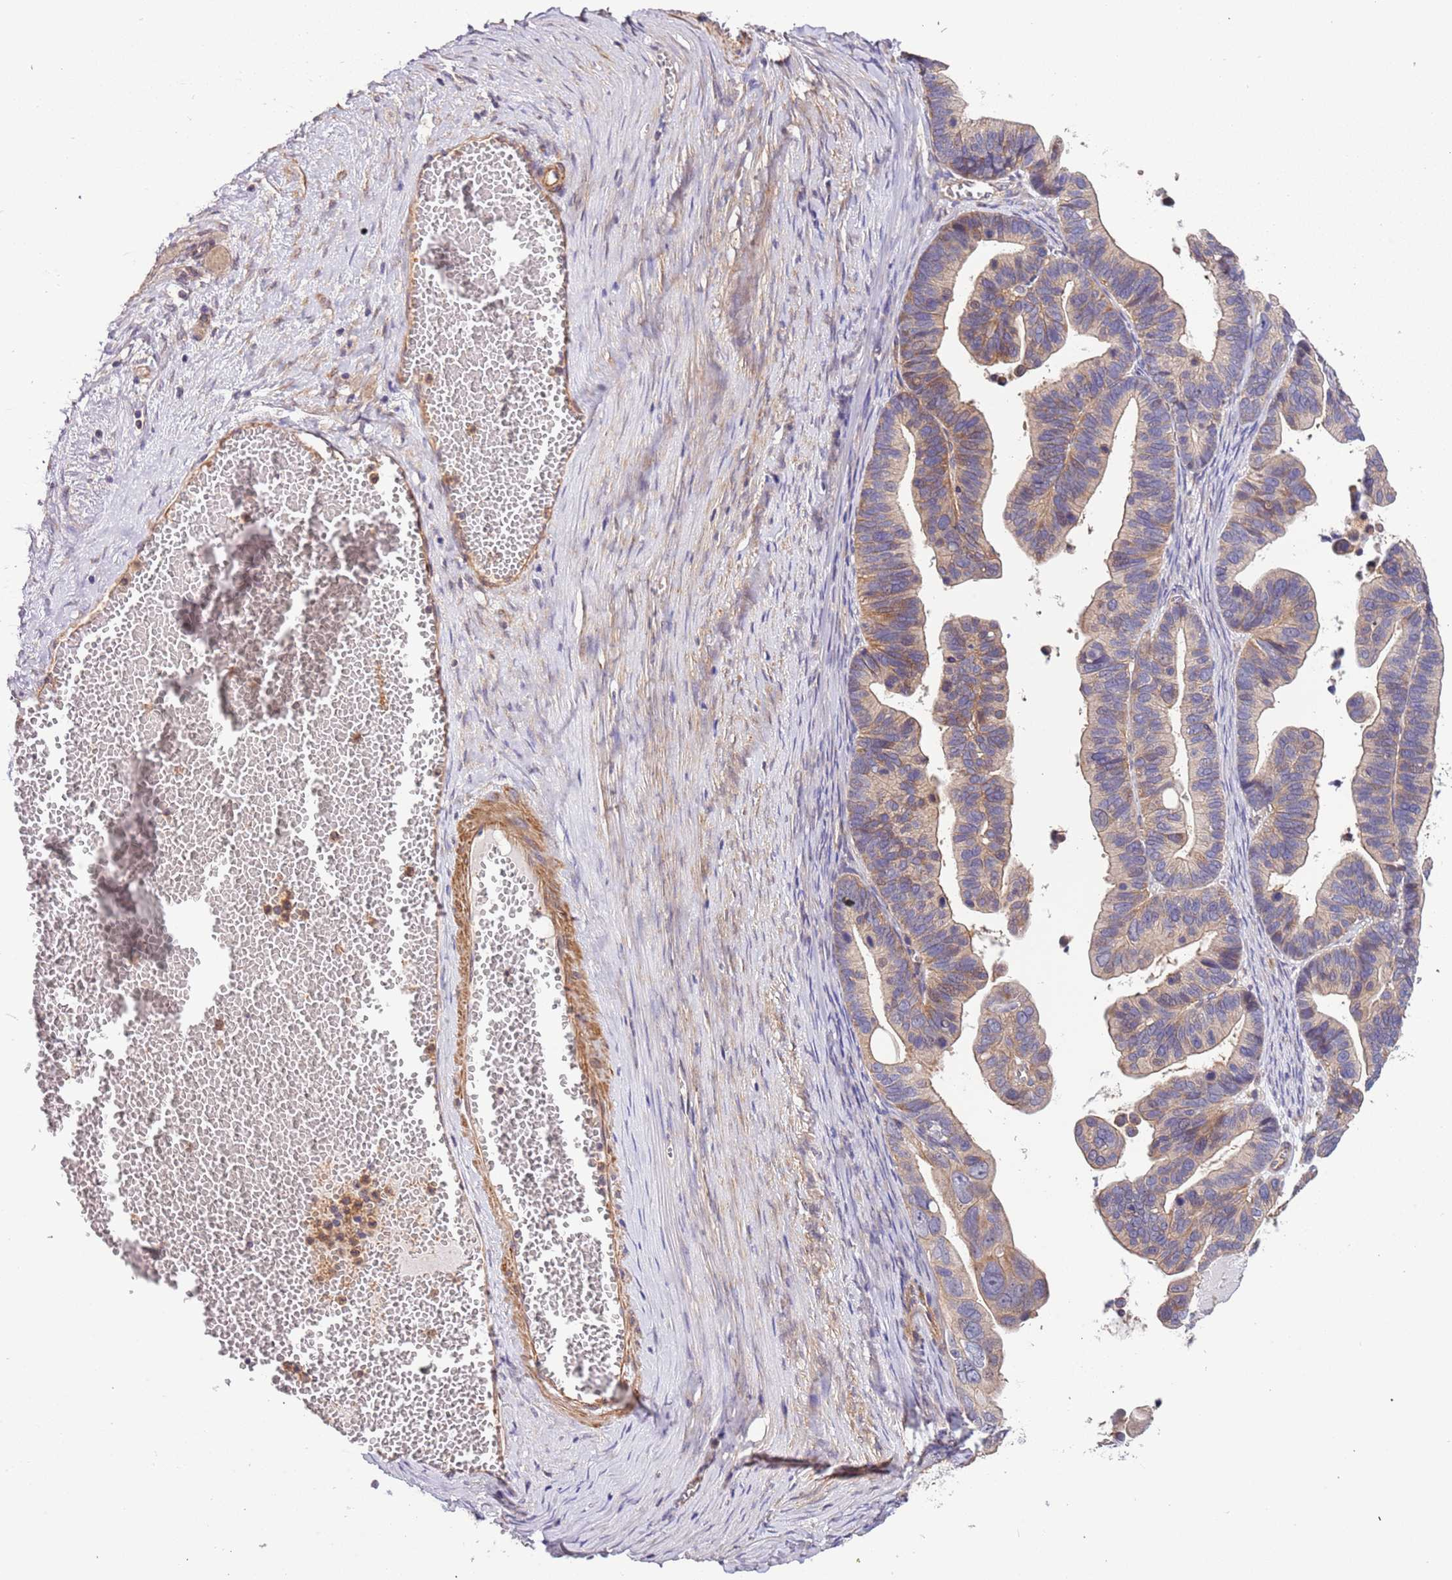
{"staining": {"intensity": "weak", "quantity": "<25%", "location": "cytoplasmic/membranous"}, "tissue": "ovarian cancer", "cell_type": "Tumor cells", "image_type": "cancer", "snomed": [{"axis": "morphology", "description": "Cystadenocarcinoma, serous, NOS"}, {"axis": "topography", "description": "Ovary"}], "caption": "Tumor cells show no significant protein staining in serous cystadenocarcinoma (ovarian). (Immunohistochemistry (ihc), brightfield microscopy, high magnification).", "gene": "LAMB4", "patient": {"sex": "female", "age": 56}}